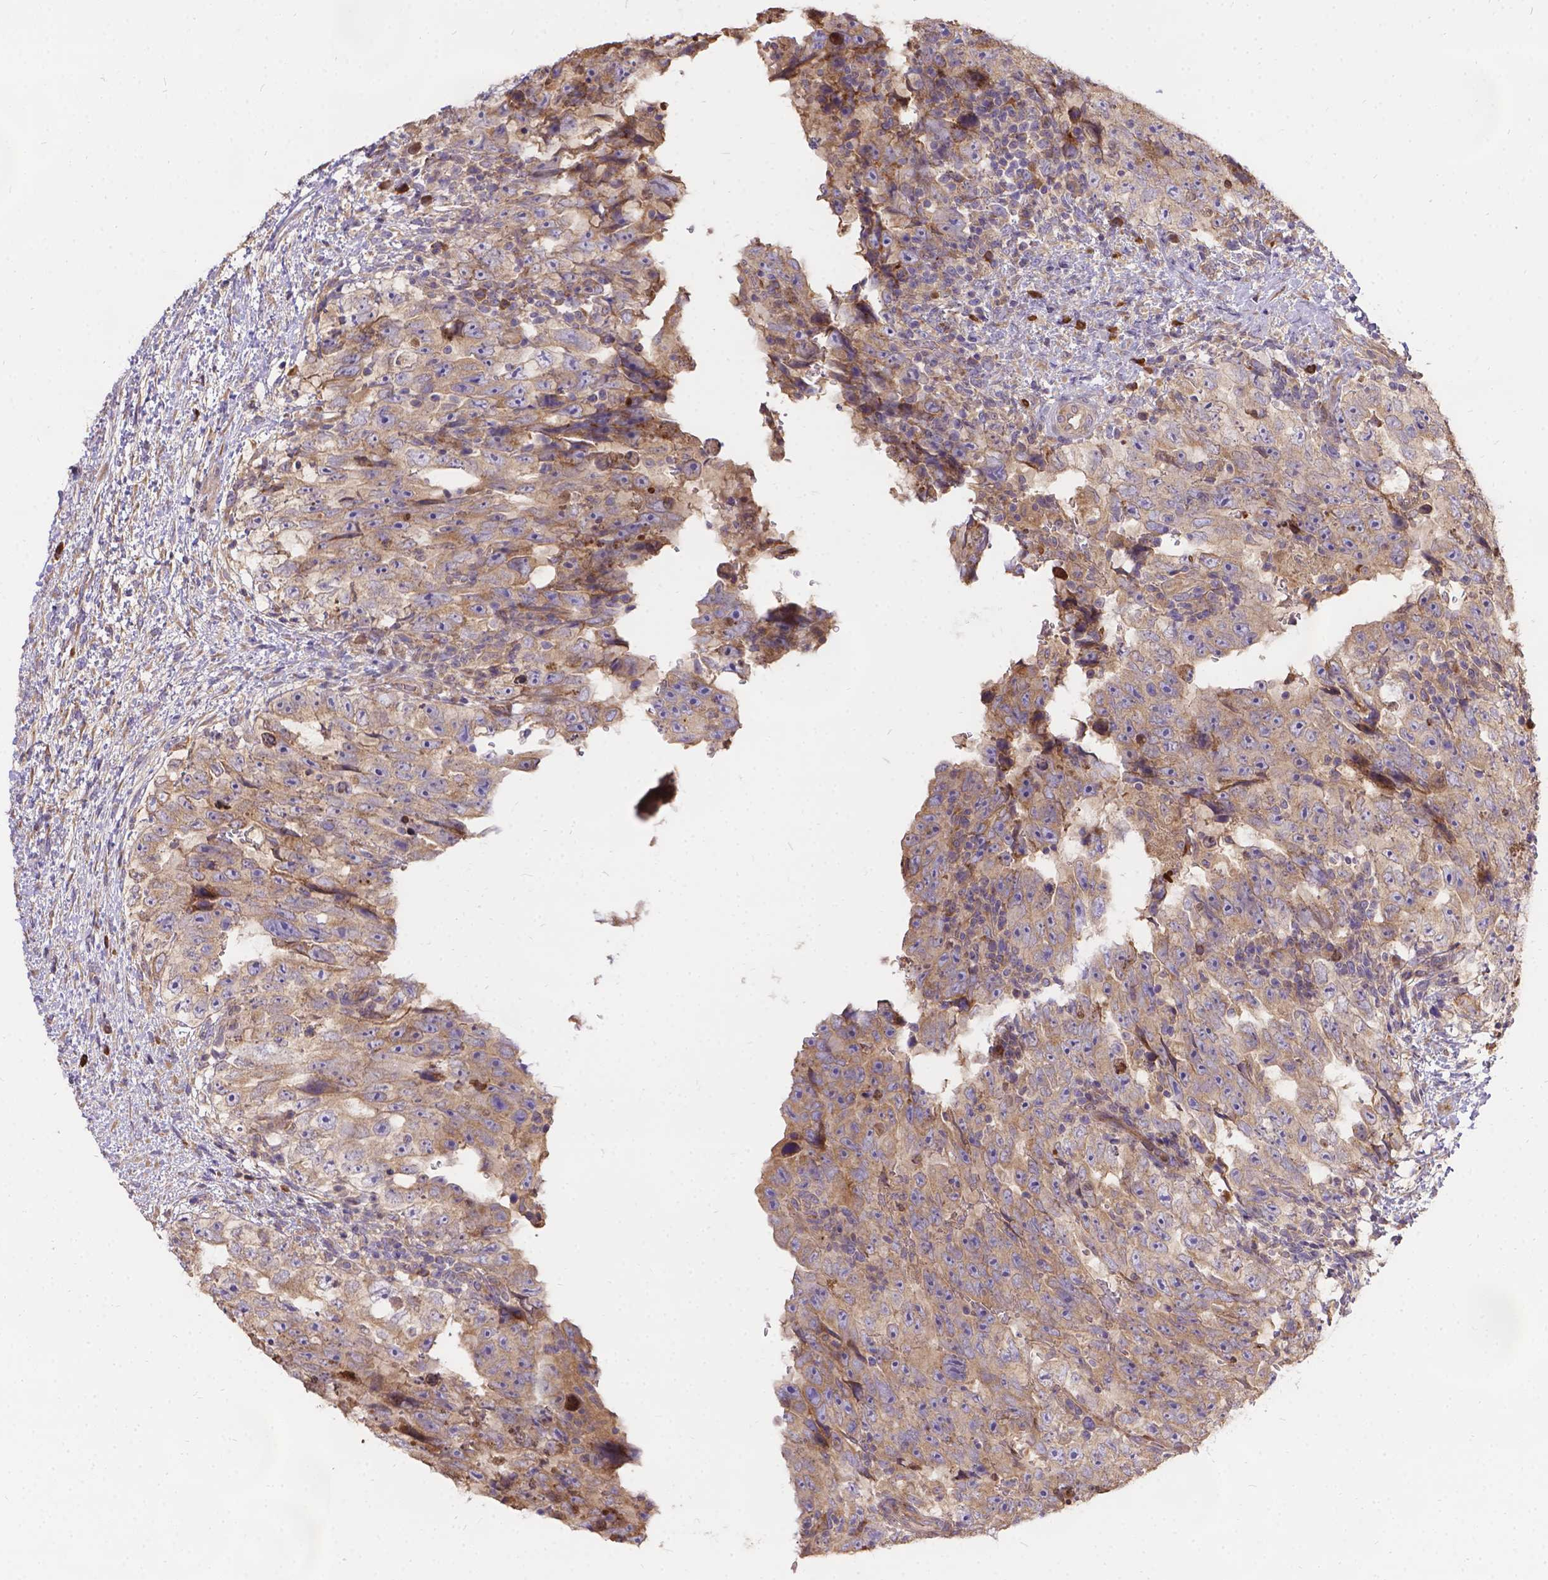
{"staining": {"intensity": "weak", "quantity": ">75%", "location": "cytoplasmic/membranous"}, "tissue": "testis cancer", "cell_type": "Tumor cells", "image_type": "cancer", "snomed": [{"axis": "morphology", "description": "Normal tissue, NOS"}, {"axis": "morphology", "description": "Carcinoma, Embryonal, NOS"}, {"axis": "topography", "description": "Testis"}, {"axis": "topography", "description": "Epididymis"}], "caption": "DAB (3,3'-diaminobenzidine) immunohistochemical staining of human testis cancer shows weak cytoplasmic/membranous protein positivity in approximately >75% of tumor cells. (DAB IHC with brightfield microscopy, high magnification).", "gene": "DENND6A", "patient": {"sex": "male", "age": 24}}